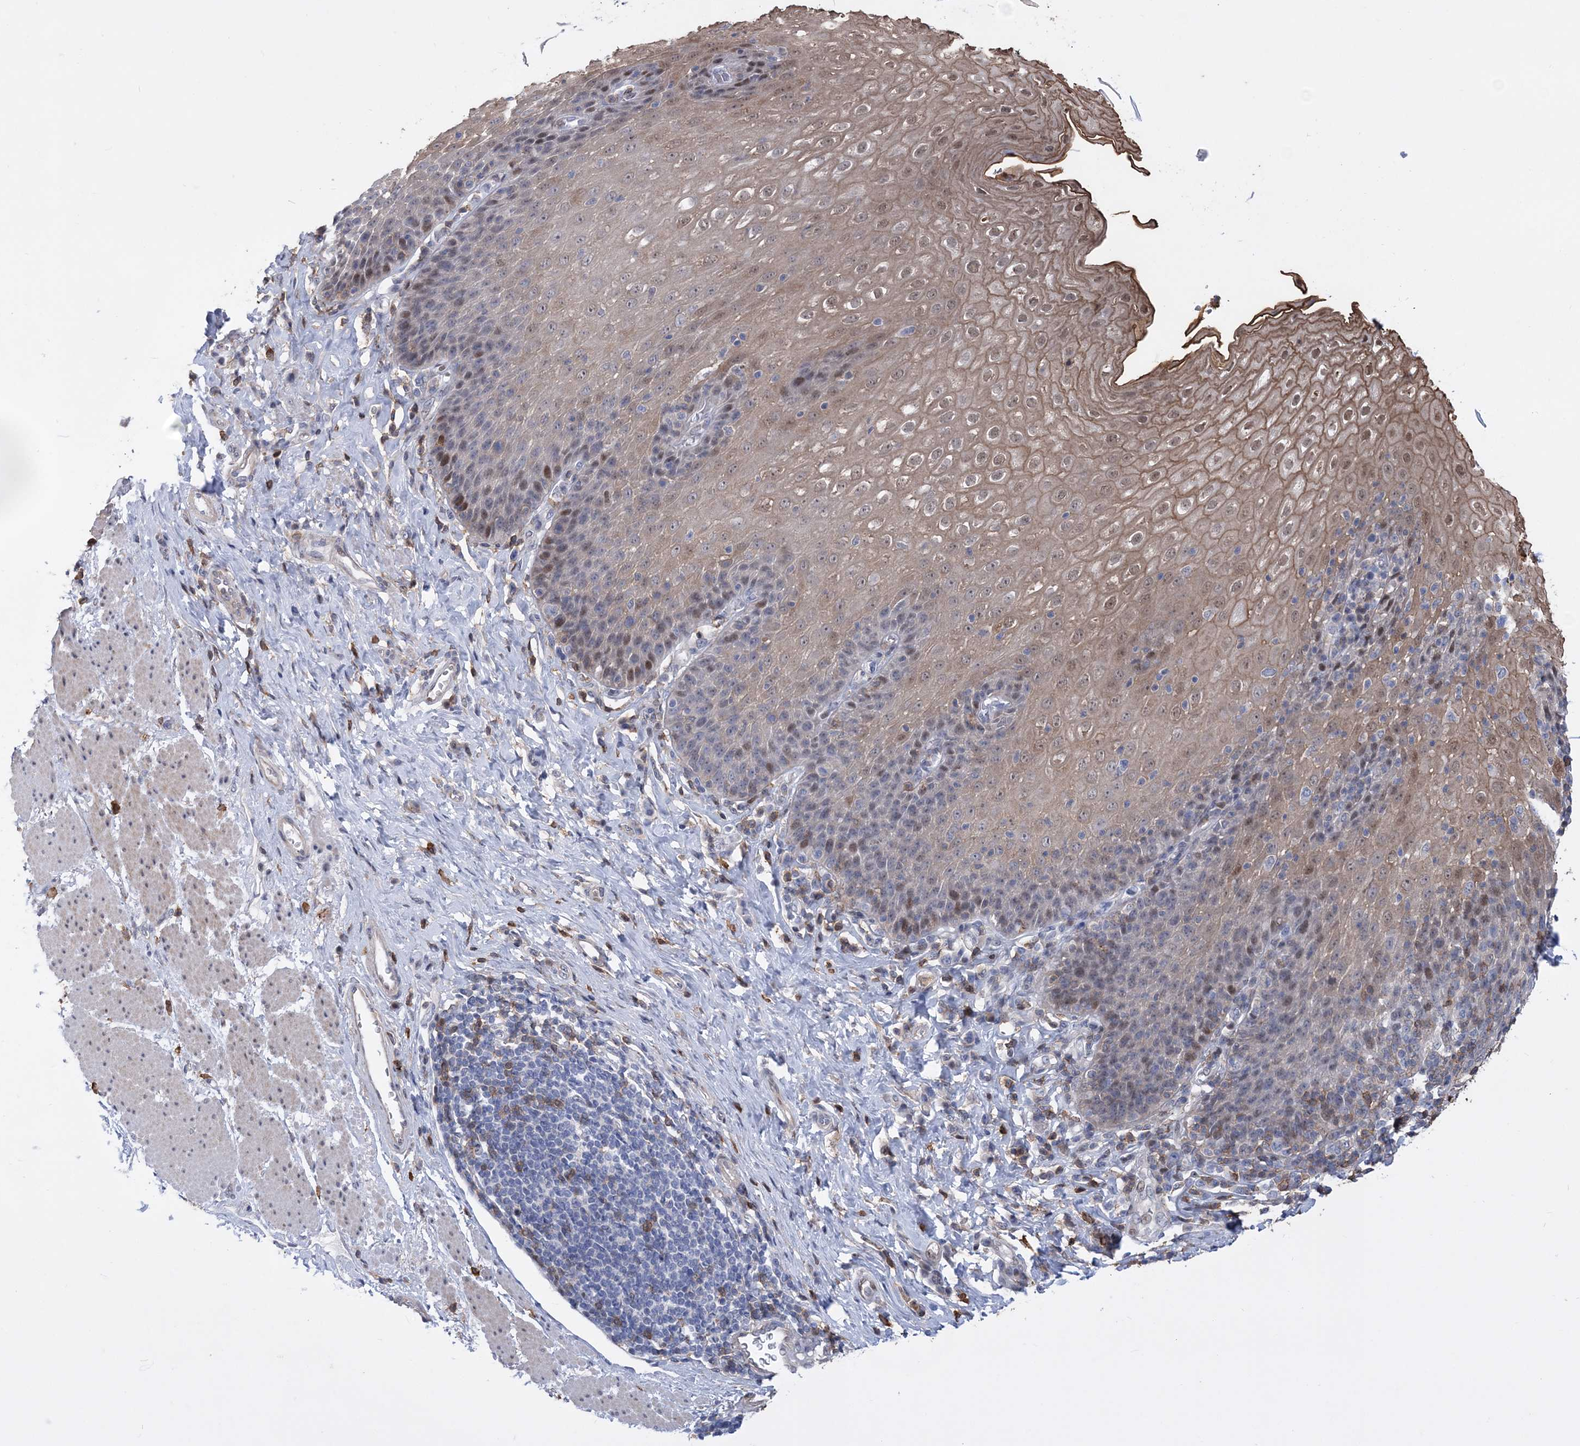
{"staining": {"intensity": "moderate", "quantity": "25%-75%", "location": "cytoplasmic/membranous,nuclear"}, "tissue": "esophagus", "cell_type": "Squamous epithelial cells", "image_type": "normal", "snomed": [{"axis": "morphology", "description": "Normal tissue, NOS"}, {"axis": "topography", "description": "Esophagus"}], "caption": "About 25%-75% of squamous epithelial cells in benign human esophagus show moderate cytoplasmic/membranous,nuclear protein staining as visualized by brown immunohistochemical staining.", "gene": "RNPEPL1", "patient": {"sex": "female", "age": 61}}